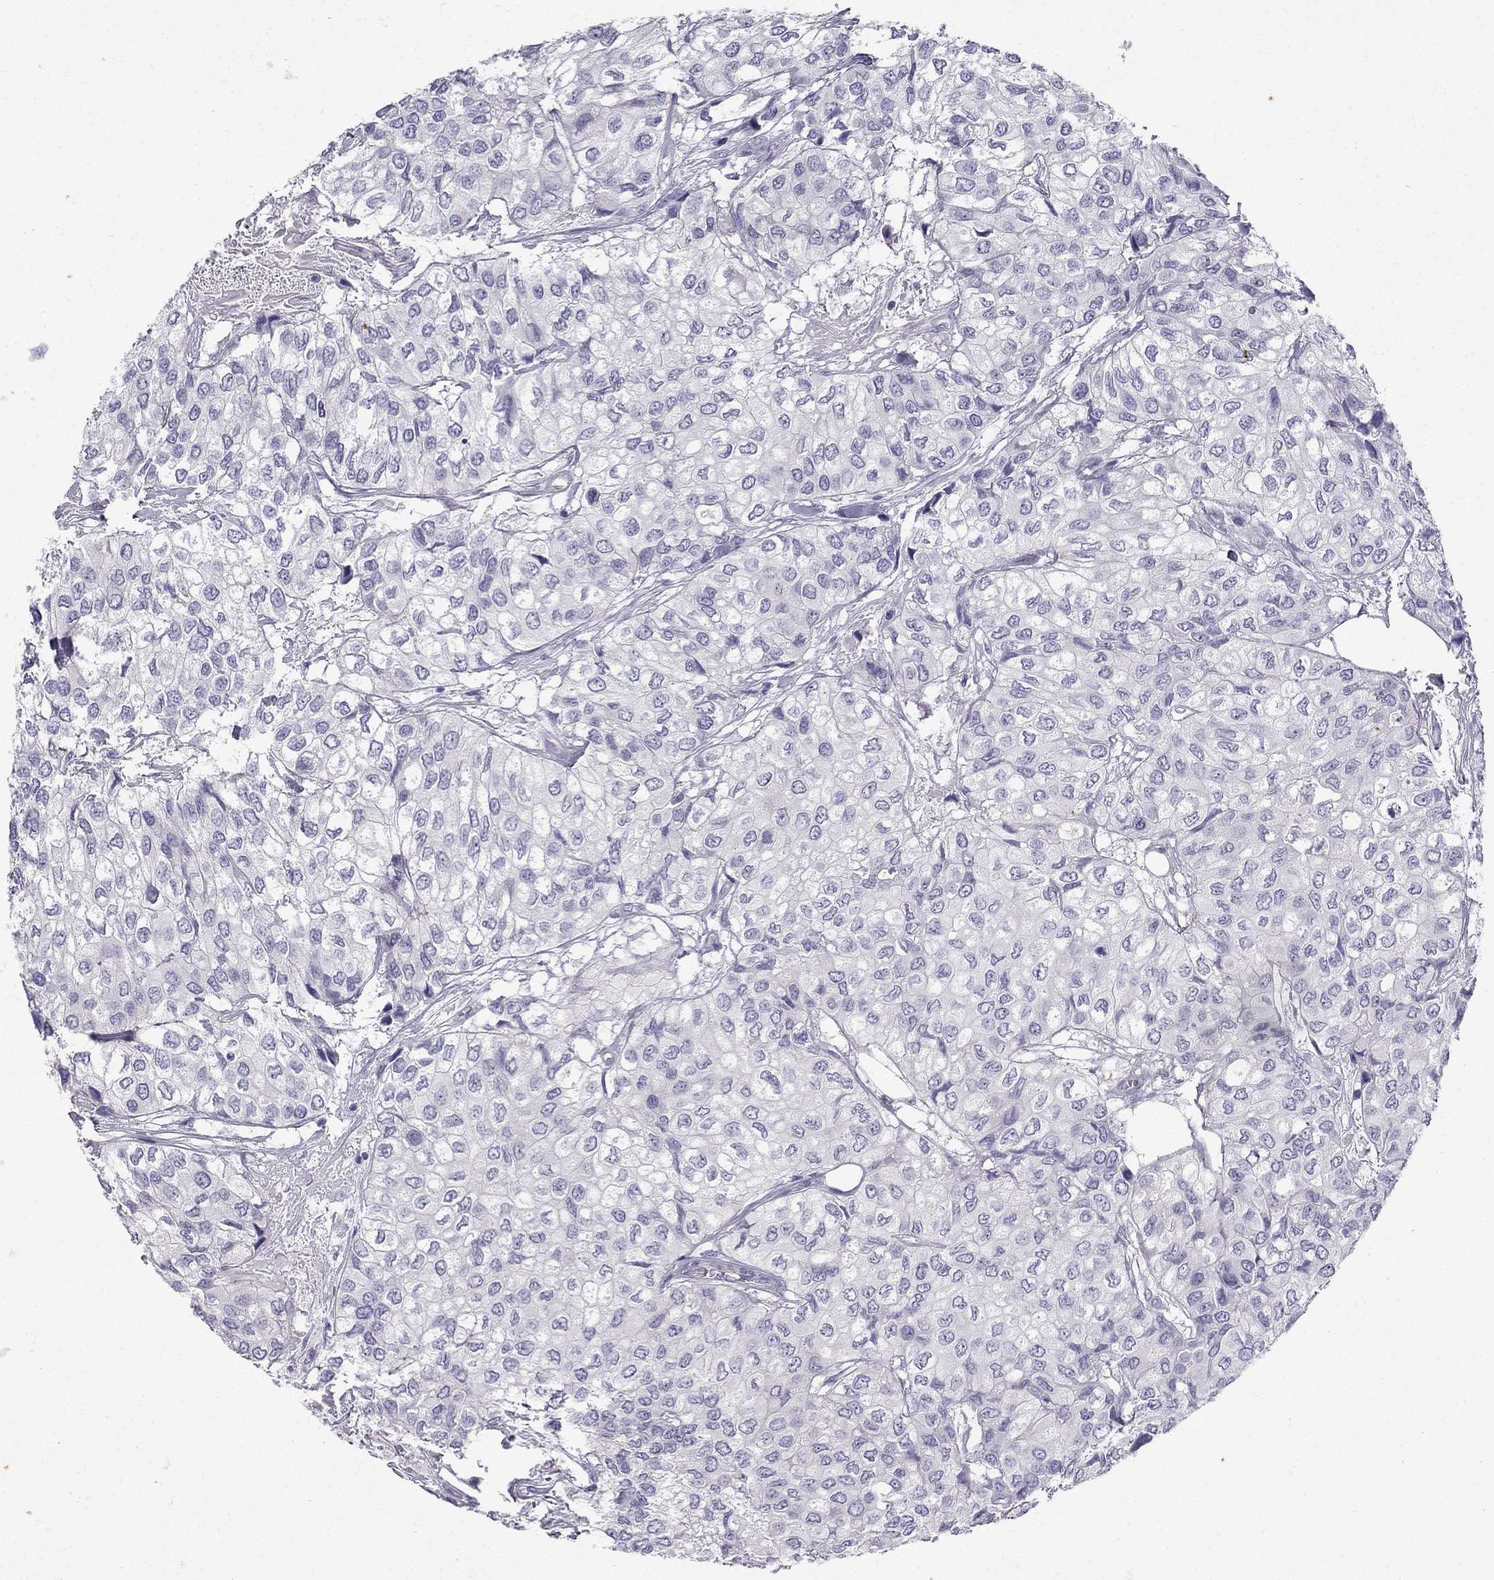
{"staining": {"intensity": "negative", "quantity": "none", "location": "none"}, "tissue": "urothelial cancer", "cell_type": "Tumor cells", "image_type": "cancer", "snomed": [{"axis": "morphology", "description": "Urothelial carcinoma, High grade"}, {"axis": "topography", "description": "Urinary bladder"}], "caption": "Immunohistochemistry (IHC) image of urothelial carcinoma (high-grade) stained for a protein (brown), which demonstrates no expression in tumor cells.", "gene": "GJA8", "patient": {"sex": "male", "age": 73}}